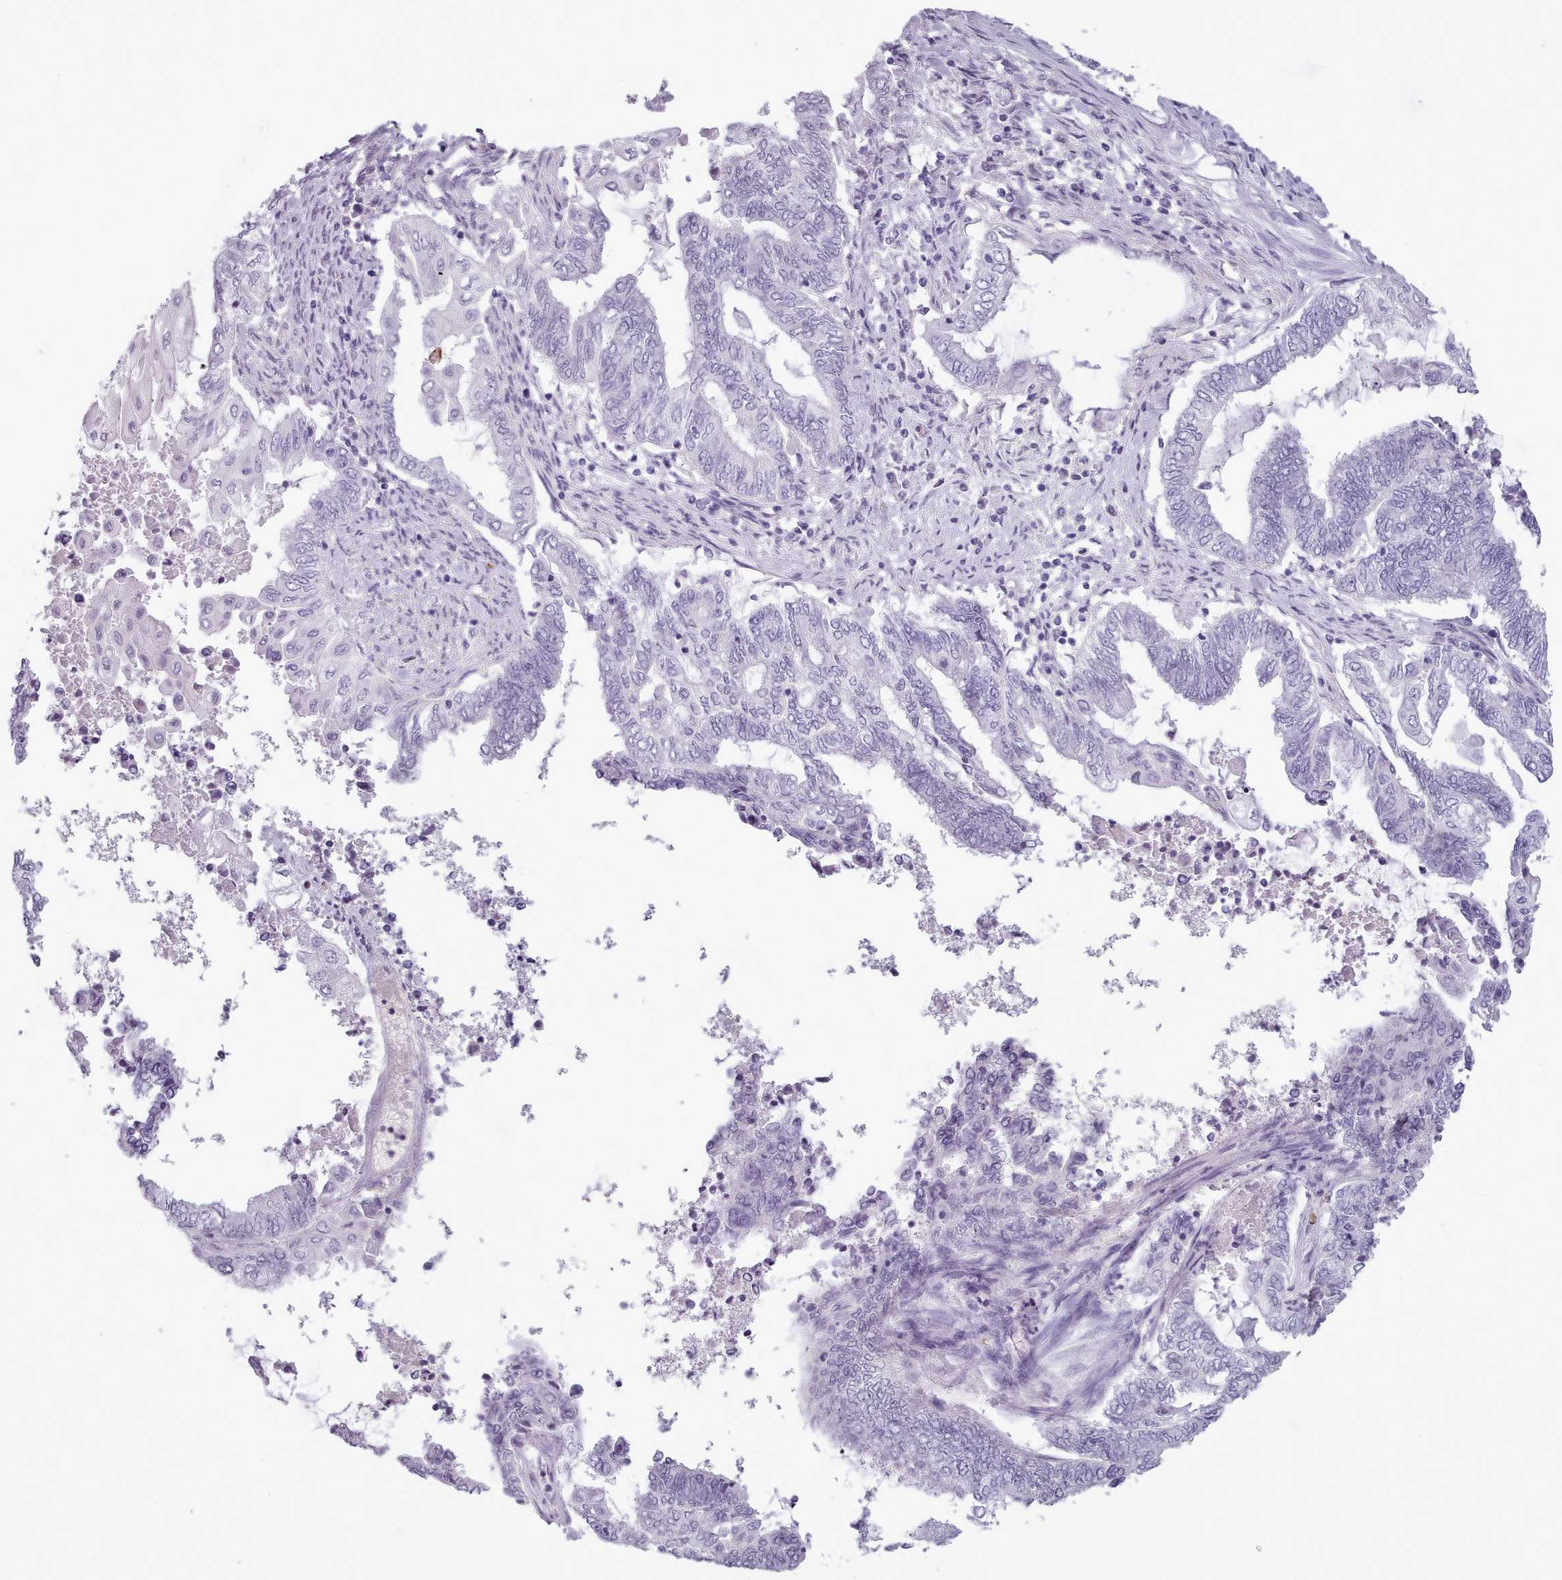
{"staining": {"intensity": "negative", "quantity": "none", "location": "none"}, "tissue": "endometrial cancer", "cell_type": "Tumor cells", "image_type": "cancer", "snomed": [{"axis": "morphology", "description": "Adenocarcinoma, NOS"}, {"axis": "topography", "description": "Uterus"}, {"axis": "topography", "description": "Endometrium"}], "caption": "Immunohistochemistry histopathology image of endometrial cancer stained for a protein (brown), which demonstrates no expression in tumor cells.", "gene": "NDST2", "patient": {"sex": "female", "age": 70}}